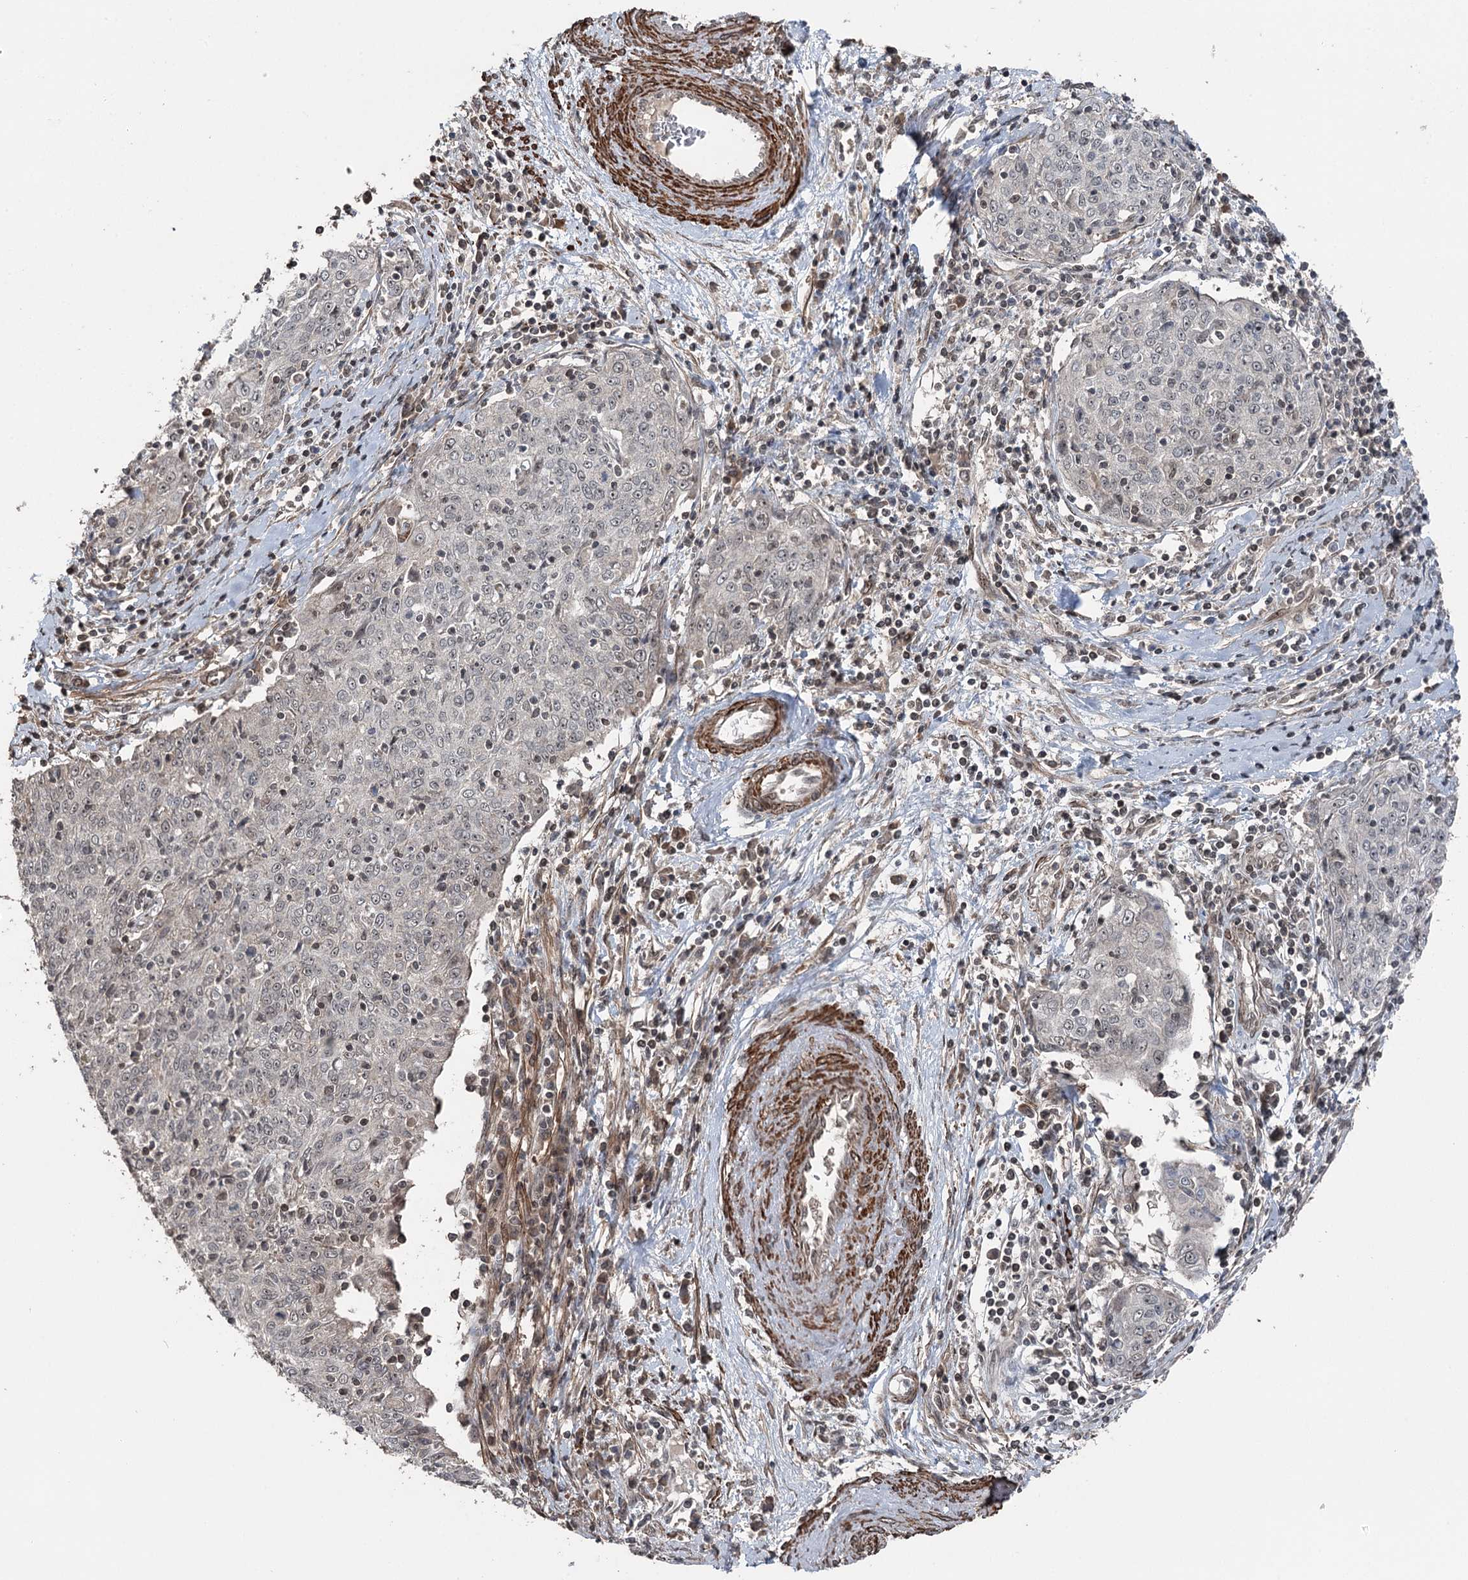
{"staining": {"intensity": "weak", "quantity": "<25%", "location": "nuclear"}, "tissue": "cervical cancer", "cell_type": "Tumor cells", "image_type": "cancer", "snomed": [{"axis": "morphology", "description": "Squamous cell carcinoma, NOS"}, {"axis": "topography", "description": "Cervix"}], "caption": "This is an immunohistochemistry (IHC) photomicrograph of cervical cancer. There is no positivity in tumor cells.", "gene": "CCDC82", "patient": {"sex": "female", "age": 48}}